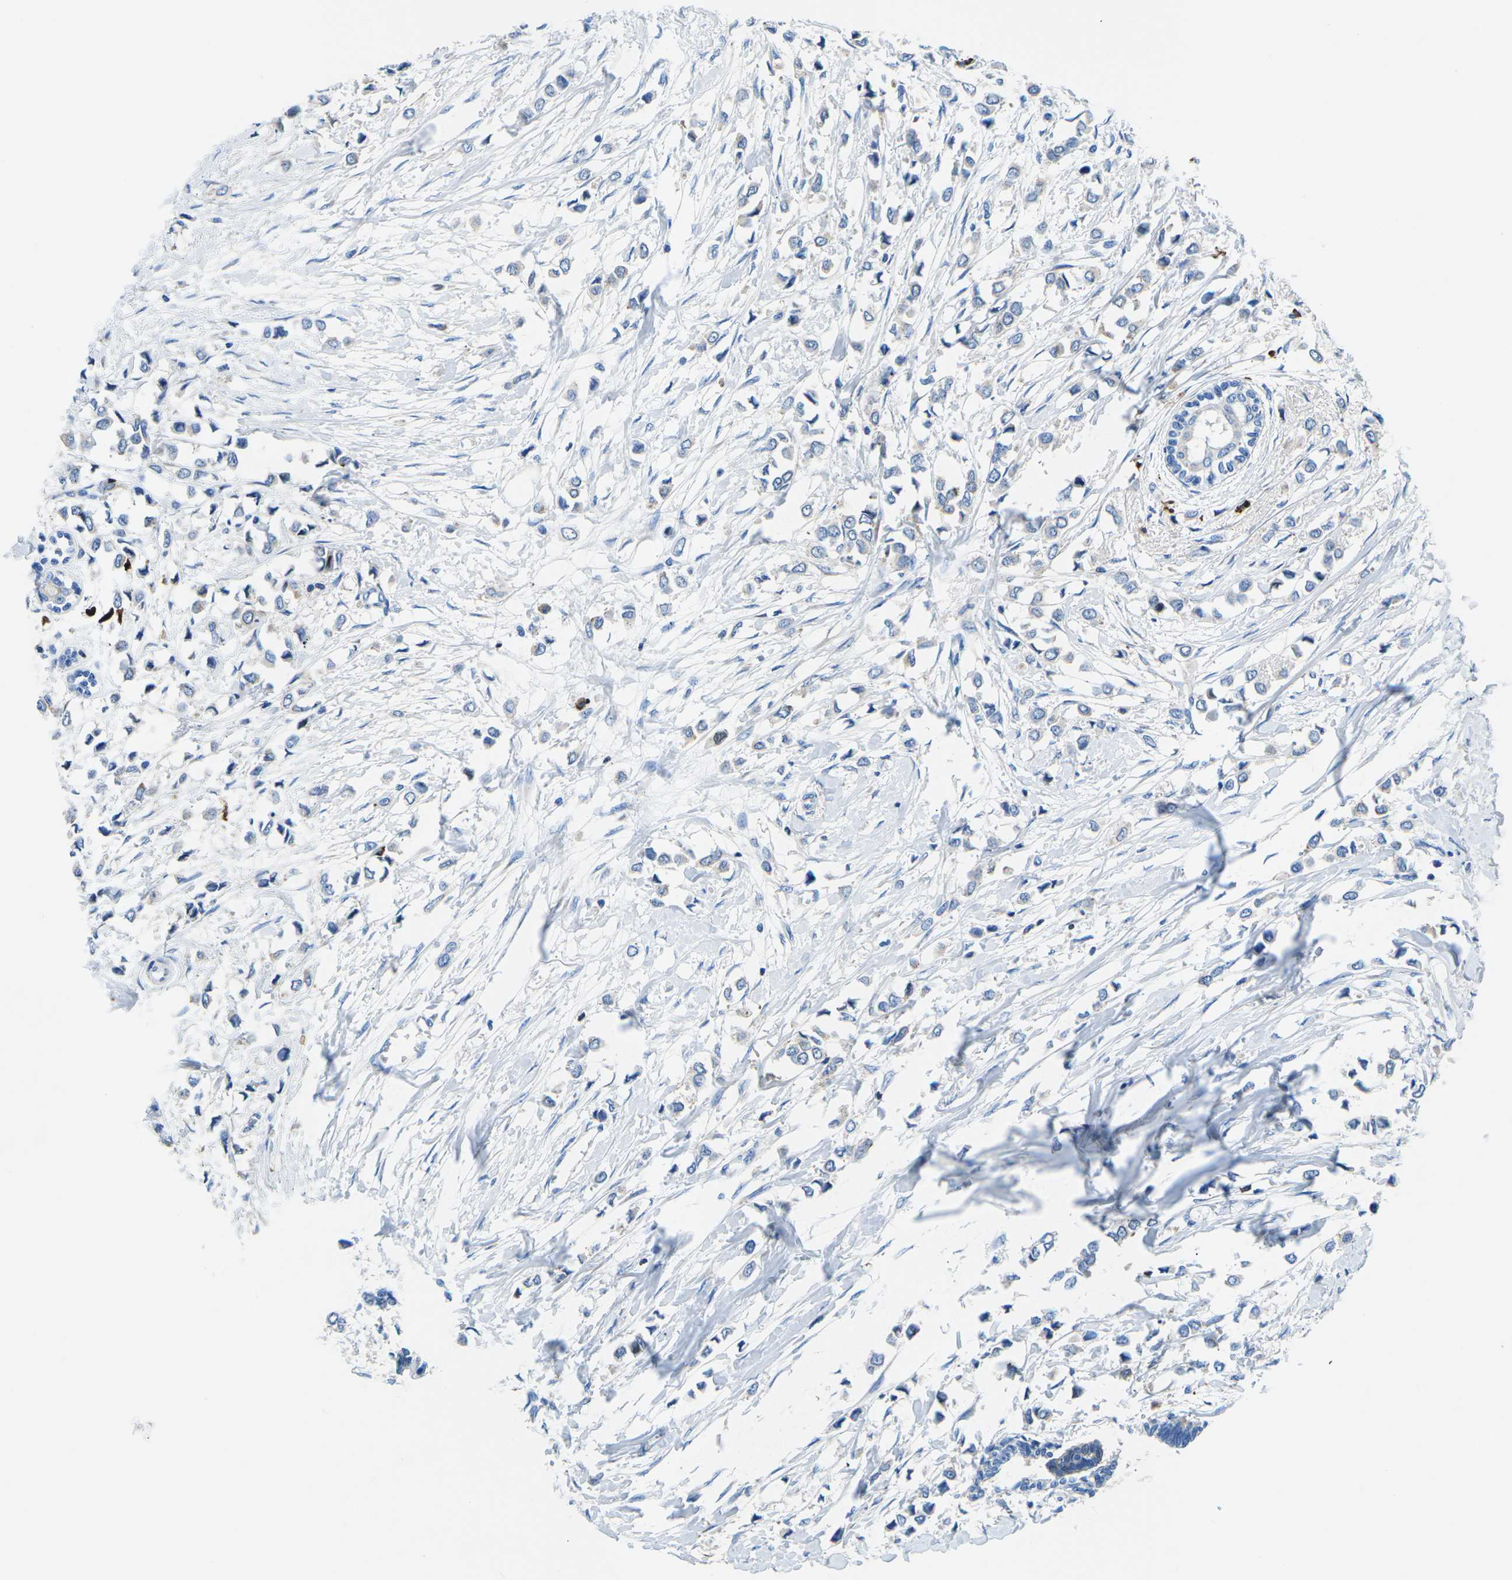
{"staining": {"intensity": "negative", "quantity": "none", "location": "none"}, "tissue": "breast cancer", "cell_type": "Tumor cells", "image_type": "cancer", "snomed": [{"axis": "morphology", "description": "Lobular carcinoma"}, {"axis": "topography", "description": "Breast"}], "caption": "There is no significant expression in tumor cells of breast cancer (lobular carcinoma).", "gene": "MC4R", "patient": {"sex": "female", "age": 51}}